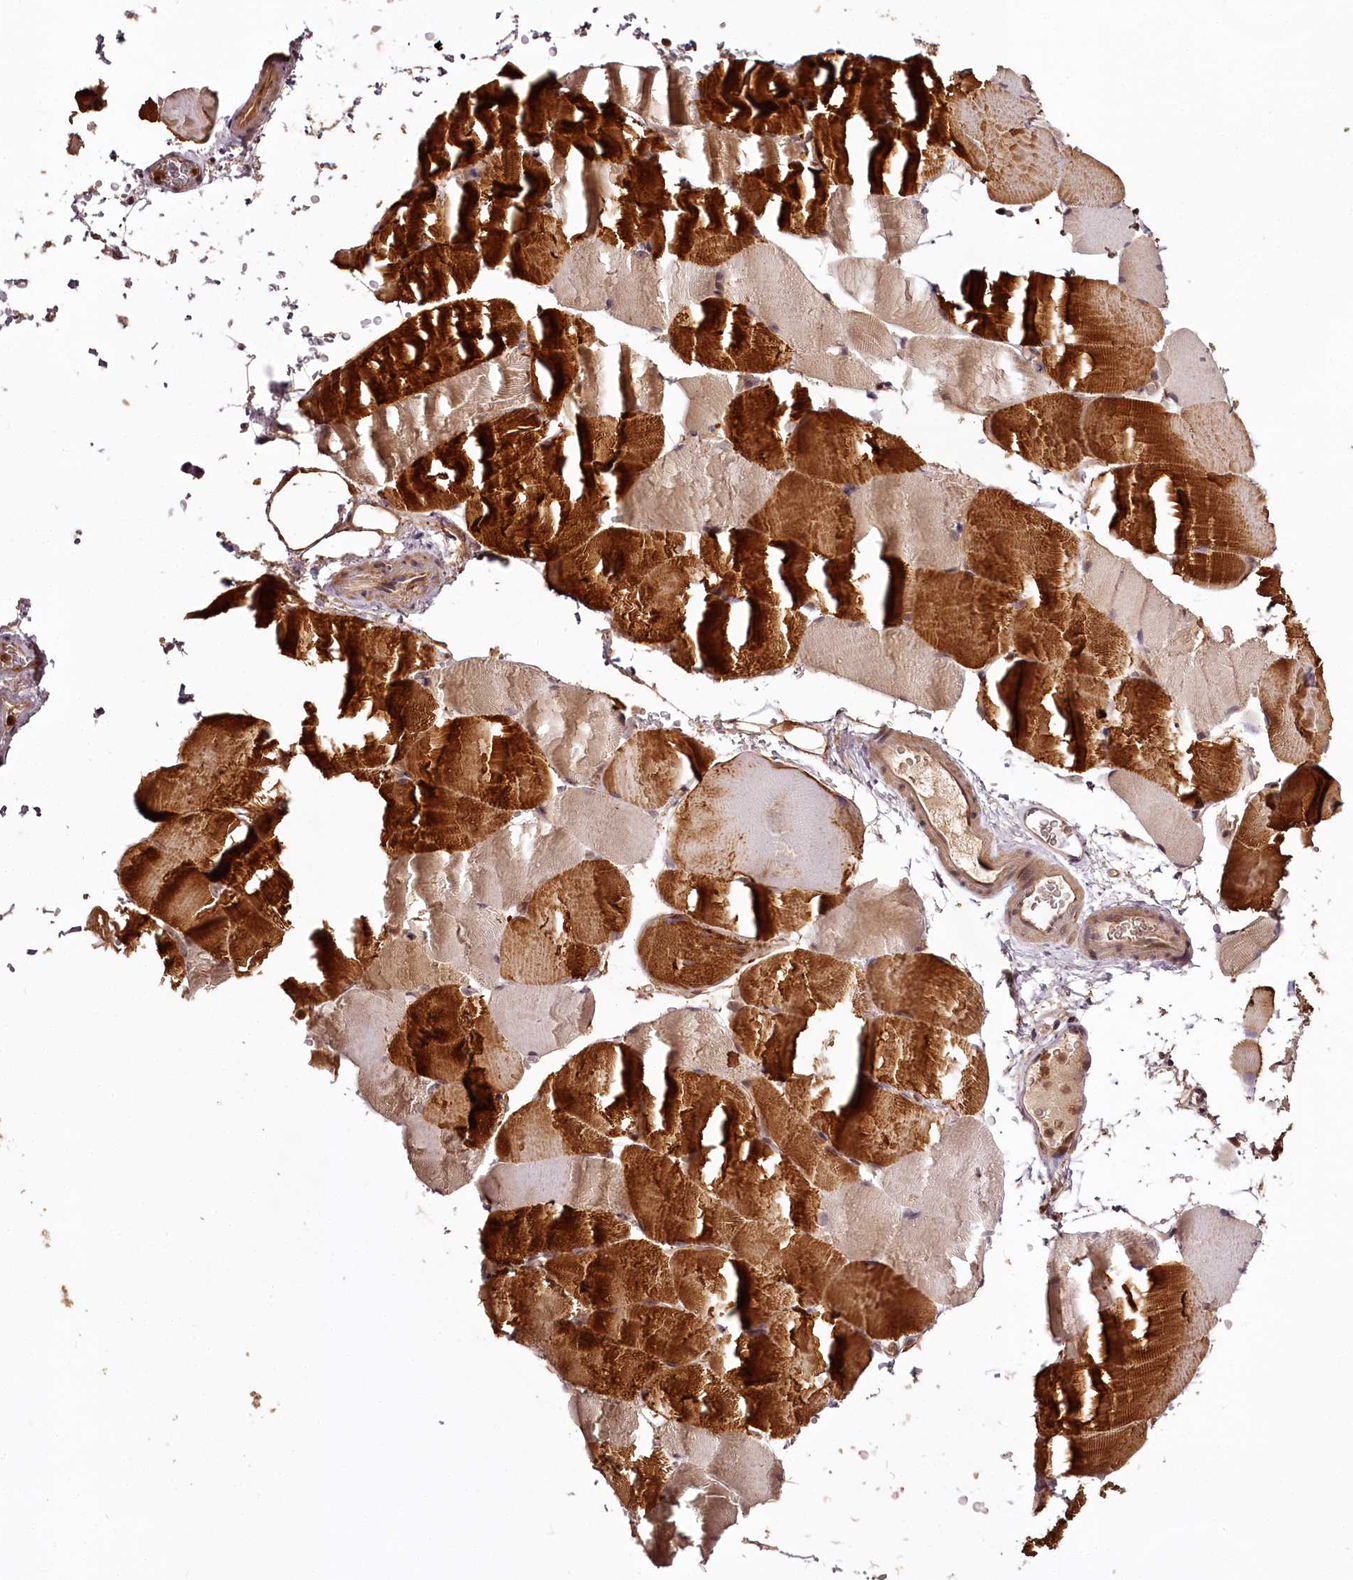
{"staining": {"intensity": "strong", "quantity": "25%-75%", "location": "cytoplasmic/membranous"}, "tissue": "skeletal muscle", "cell_type": "Myocytes", "image_type": "normal", "snomed": [{"axis": "morphology", "description": "Normal tissue, NOS"}, {"axis": "topography", "description": "Skeletal muscle"}, {"axis": "topography", "description": "Parathyroid gland"}], "caption": "Strong cytoplasmic/membranous protein positivity is present in approximately 25%-75% of myocytes in skeletal muscle.", "gene": "TTC12", "patient": {"sex": "female", "age": 37}}